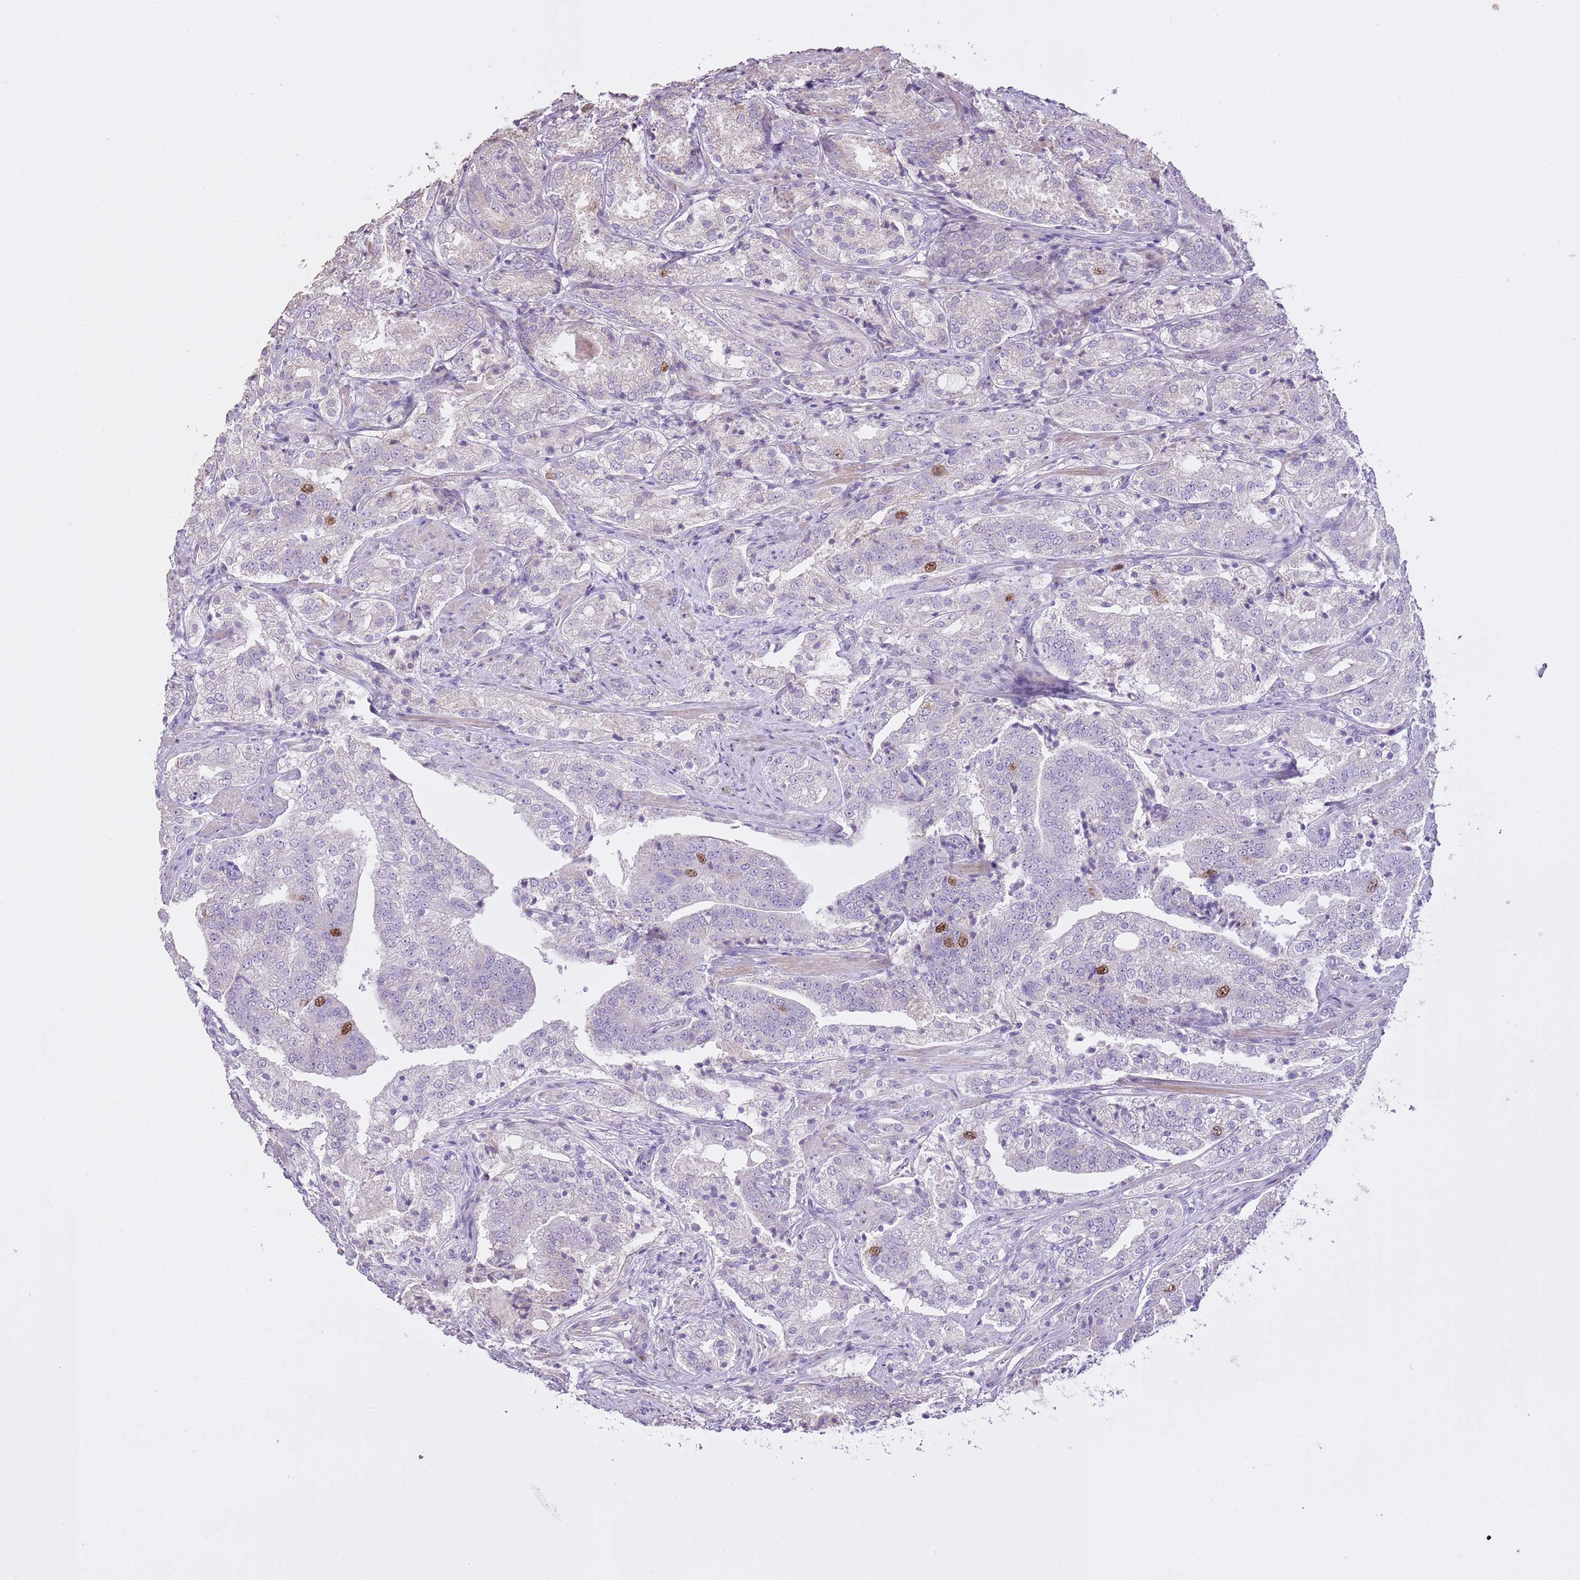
{"staining": {"intensity": "moderate", "quantity": "<25%", "location": "nuclear"}, "tissue": "prostate cancer", "cell_type": "Tumor cells", "image_type": "cancer", "snomed": [{"axis": "morphology", "description": "Adenocarcinoma, High grade"}, {"axis": "topography", "description": "Prostate"}], "caption": "Protein staining of high-grade adenocarcinoma (prostate) tissue reveals moderate nuclear expression in about <25% of tumor cells.", "gene": "GMNN", "patient": {"sex": "male", "age": 63}}